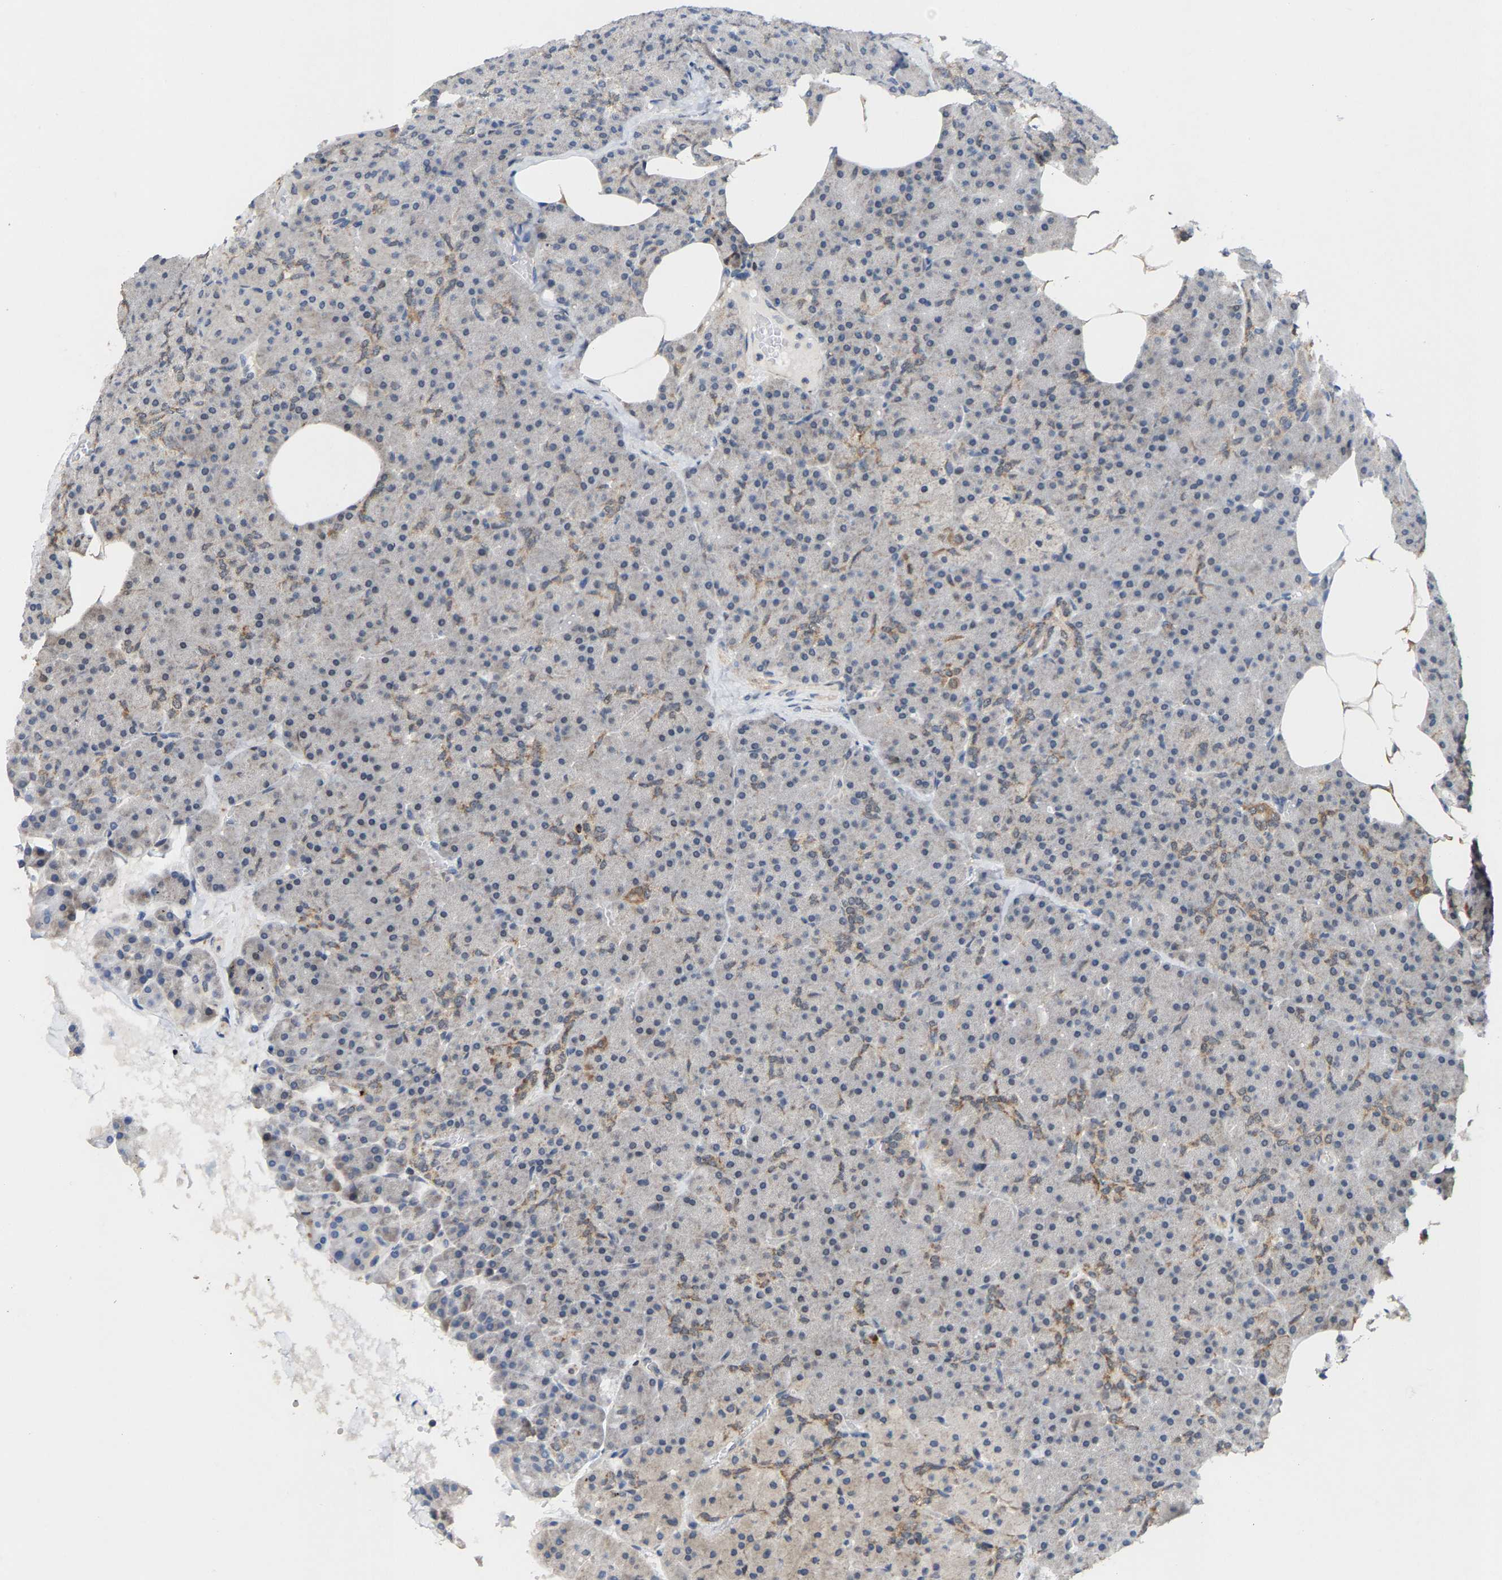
{"staining": {"intensity": "moderate", "quantity": "<25%", "location": "cytoplasmic/membranous"}, "tissue": "pancreas", "cell_type": "Exocrine glandular cells", "image_type": "normal", "snomed": [{"axis": "morphology", "description": "Normal tissue, NOS"}, {"axis": "morphology", "description": "Carcinoid, malignant, NOS"}, {"axis": "topography", "description": "Pancreas"}], "caption": "Exocrine glandular cells reveal low levels of moderate cytoplasmic/membranous positivity in about <25% of cells in normal human pancreas.", "gene": "TDRKH", "patient": {"sex": "female", "age": 35}}